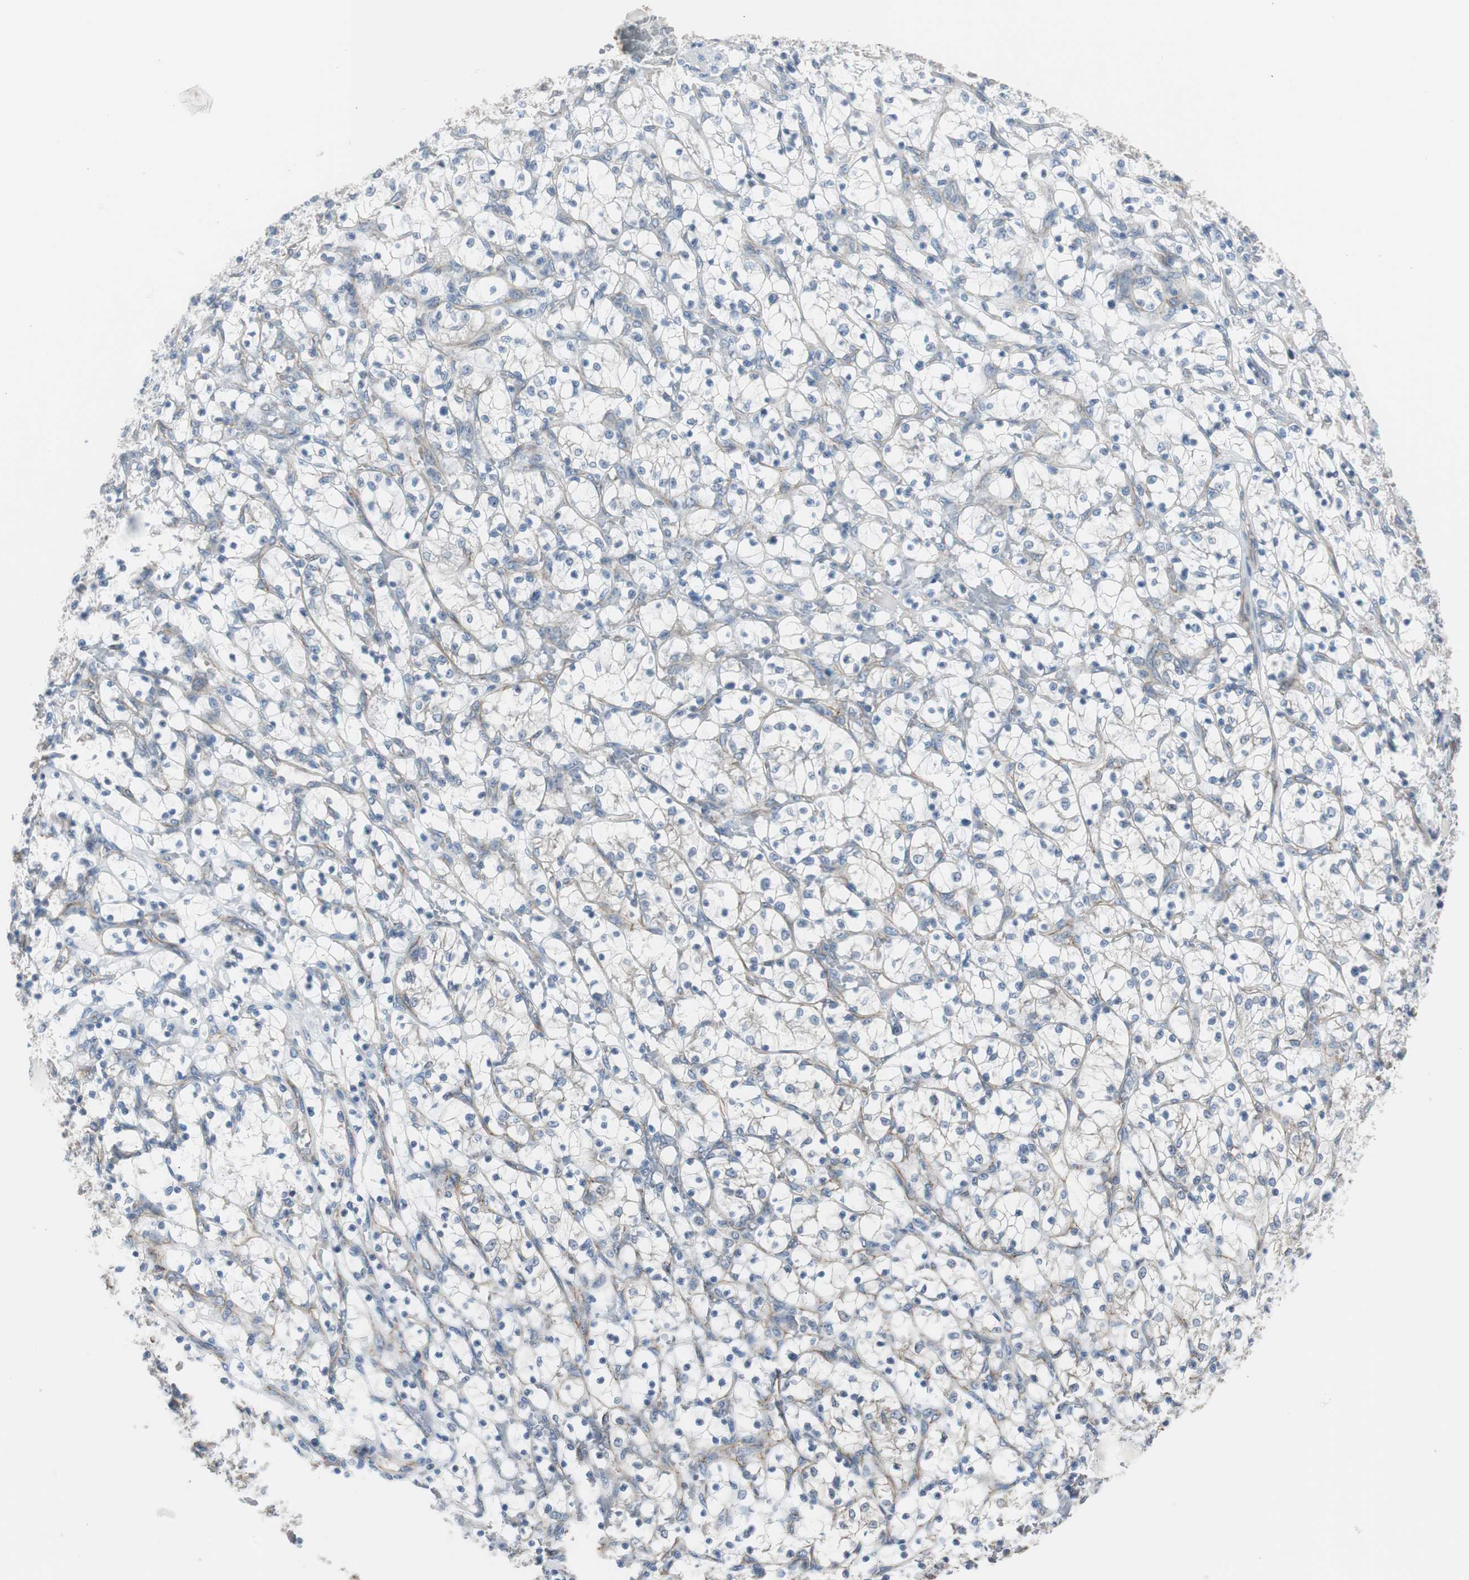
{"staining": {"intensity": "moderate", "quantity": "<25%", "location": "cytoplasmic/membranous"}, "tissue": "renal cancer", "cell_type": "Tumor cells", "image_type": "cancer", "snomed": [{"axis": "morphology", "description": "Adenocarcinoma, NOS"}, {"axis": "topography", "description": "Kidney"}], "caption": "High-power microscopy captured an immunohistochemistry (IHC) photomicrograph of renal adenocarcinoma, revealing moderate cytoplasmic/membranous staining in about <25% of tumor cells.", "gene": "STXBP4", "patient": {"sex": "female", "age": 69}}